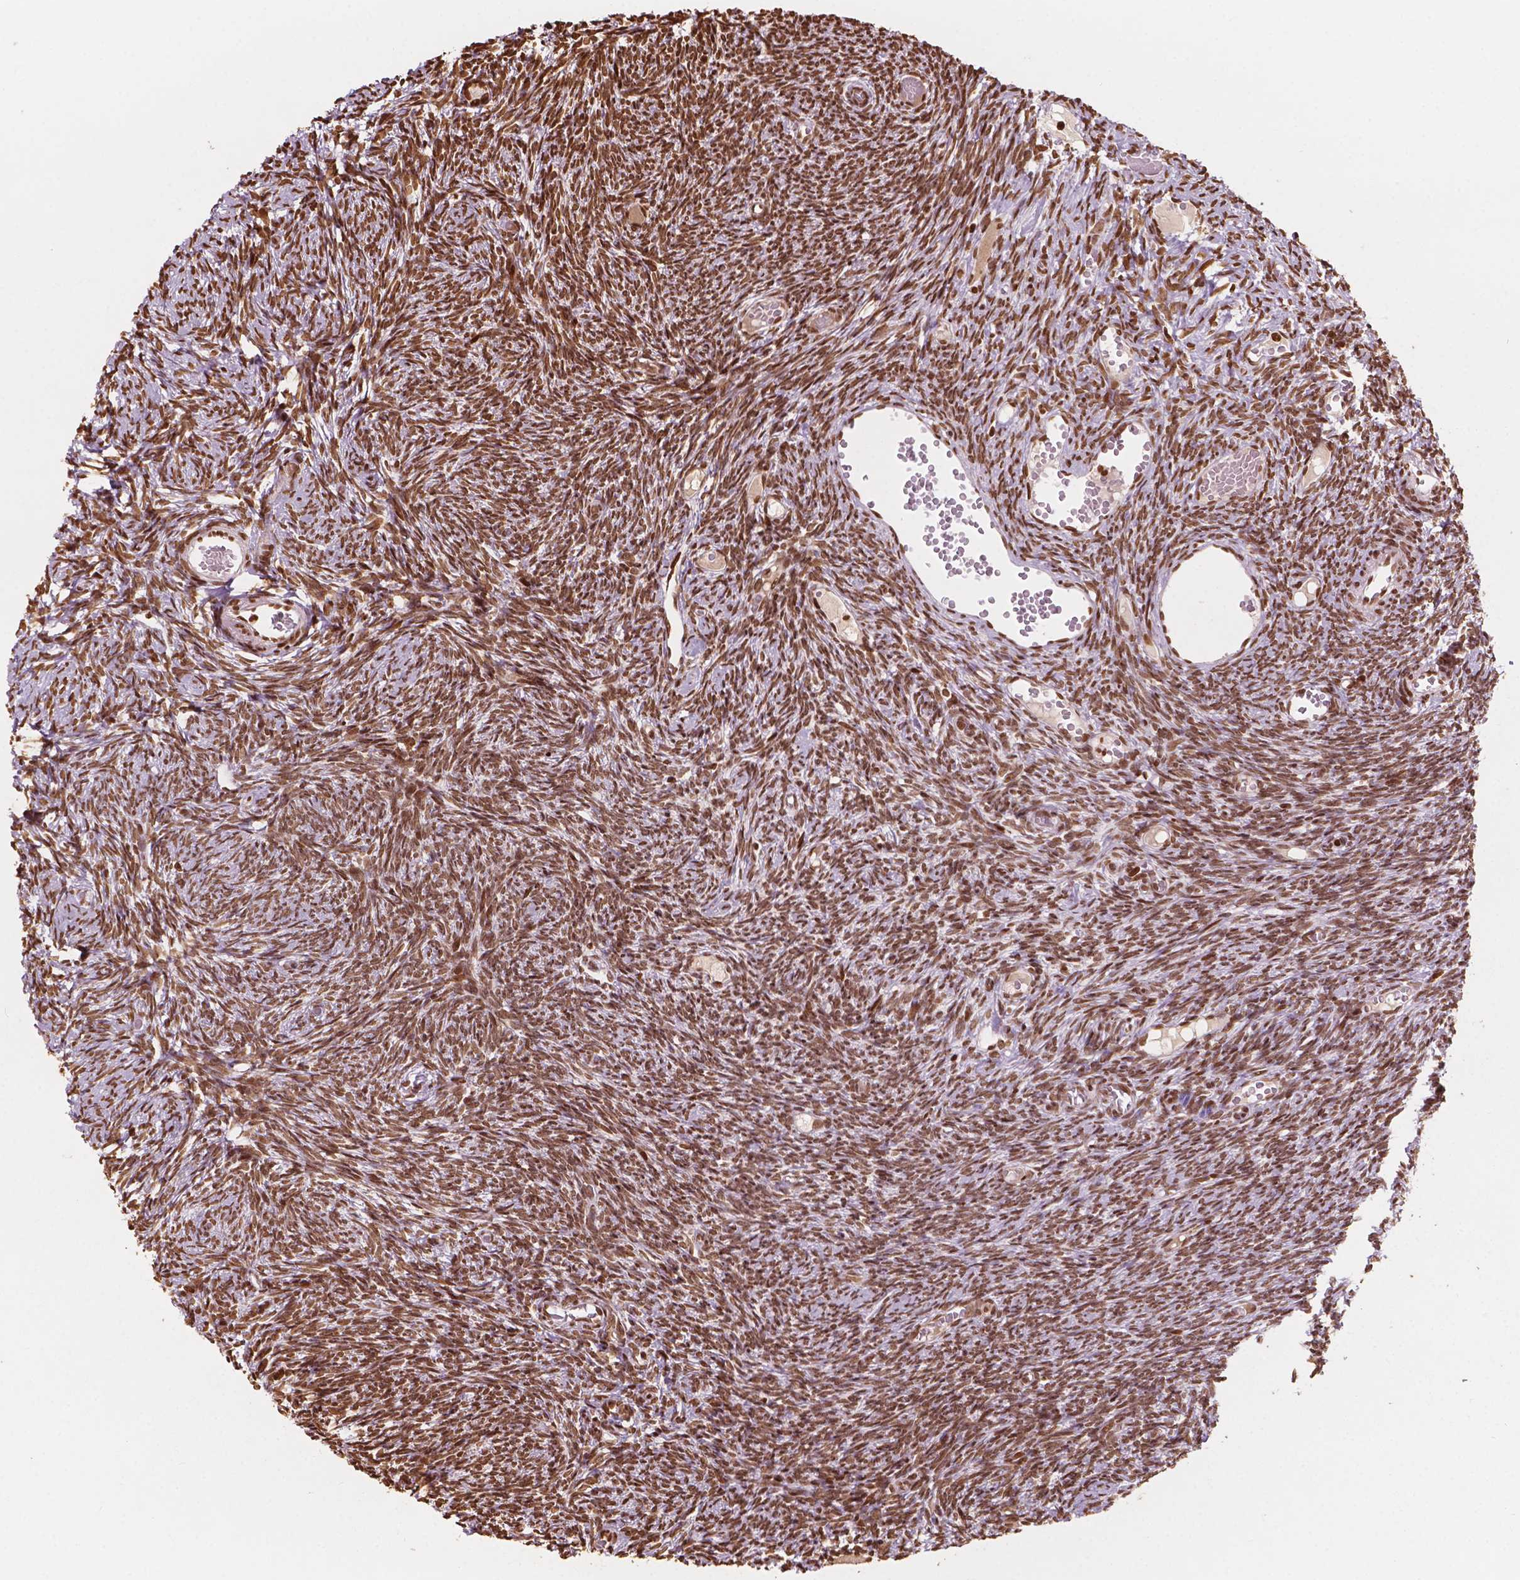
{"staining": {"intensity": "strong", "quantity": ">75%", "location": "nuclear"}, "tissue": "ovary", "cell_type": "Ovarian stroma cells", "image_type": "normal", "snomed": [{"axis": "morphology", "description": "Normal tissue, NOS"}, {"axis": "topography", "description": "Ovary"}], "caption": "An image of human ovary stained for a protein shows strong nuclear brown staining in ovarian stroma cells. Using DAB (3,3'-diaminobenzidine) (brown) and hematoxylin (blue) stains, captured at high magnification using brightfield microscopy.", "gene": "H3C7", "patient": {"sex": "female", "age": 39}}